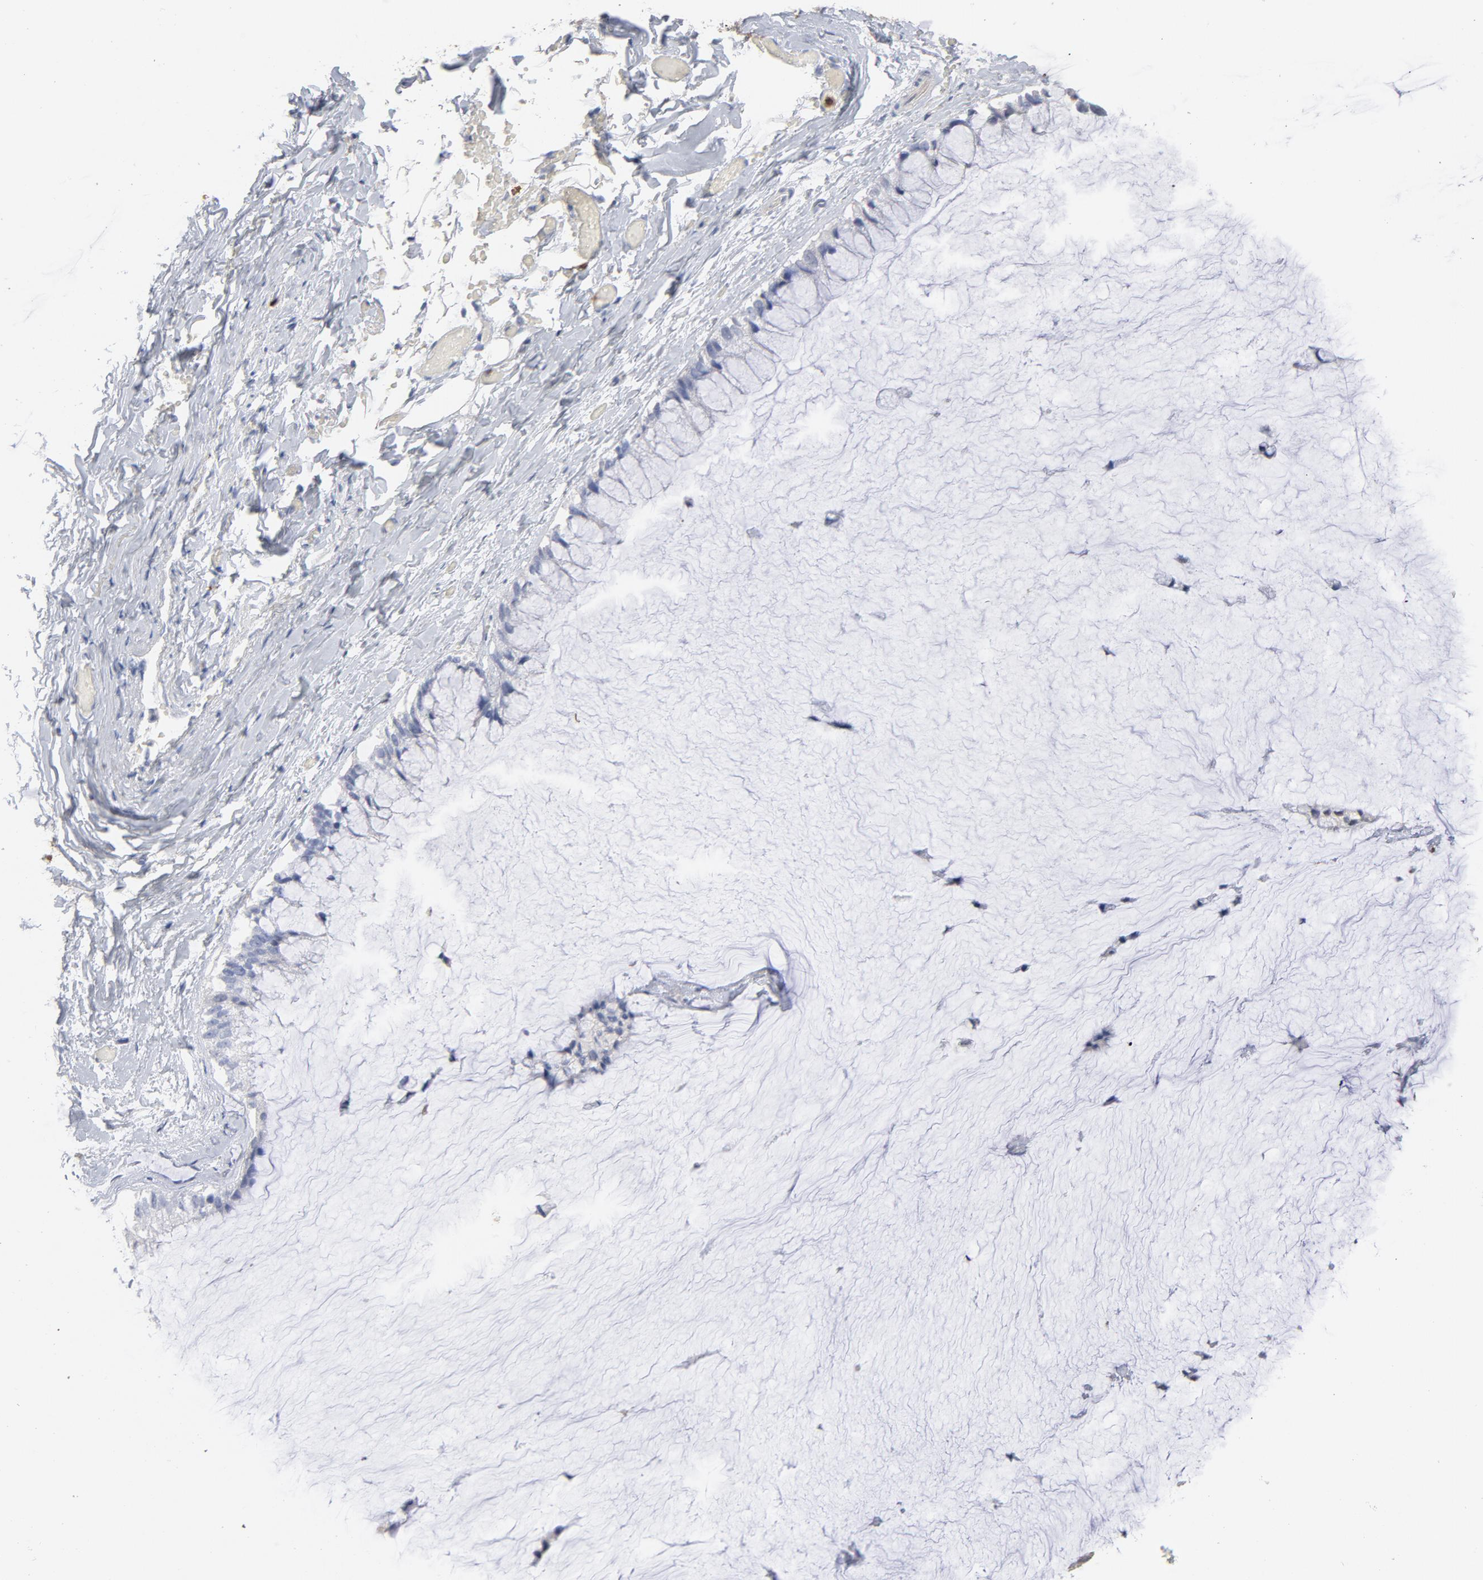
{"staining": {"intensity": "weak", "quantity": "25%-75%", "location": "nuclear"}, "tissue": "ovarian cancer", "cell_type": "Tumor cells", "image_type": "cancer", "snomed": [{"axis": "morphology", "description": "Cystadenocarcinoma, mucinous, NOS"}, {"axis": "topography", "description": "Ovary"}], "caption": "The immunohistochemical stain highlights weak nuclear positivity in tumor cells of ovarian mucinous cystadenocarcinoma tissue. The protein is stained brown, and the nuclei are stained in blue (DAB IHC with brightfield microscopy, high magnification).", "gene": "PNMA1", "patient": {"sex": "female", "age": 39}}